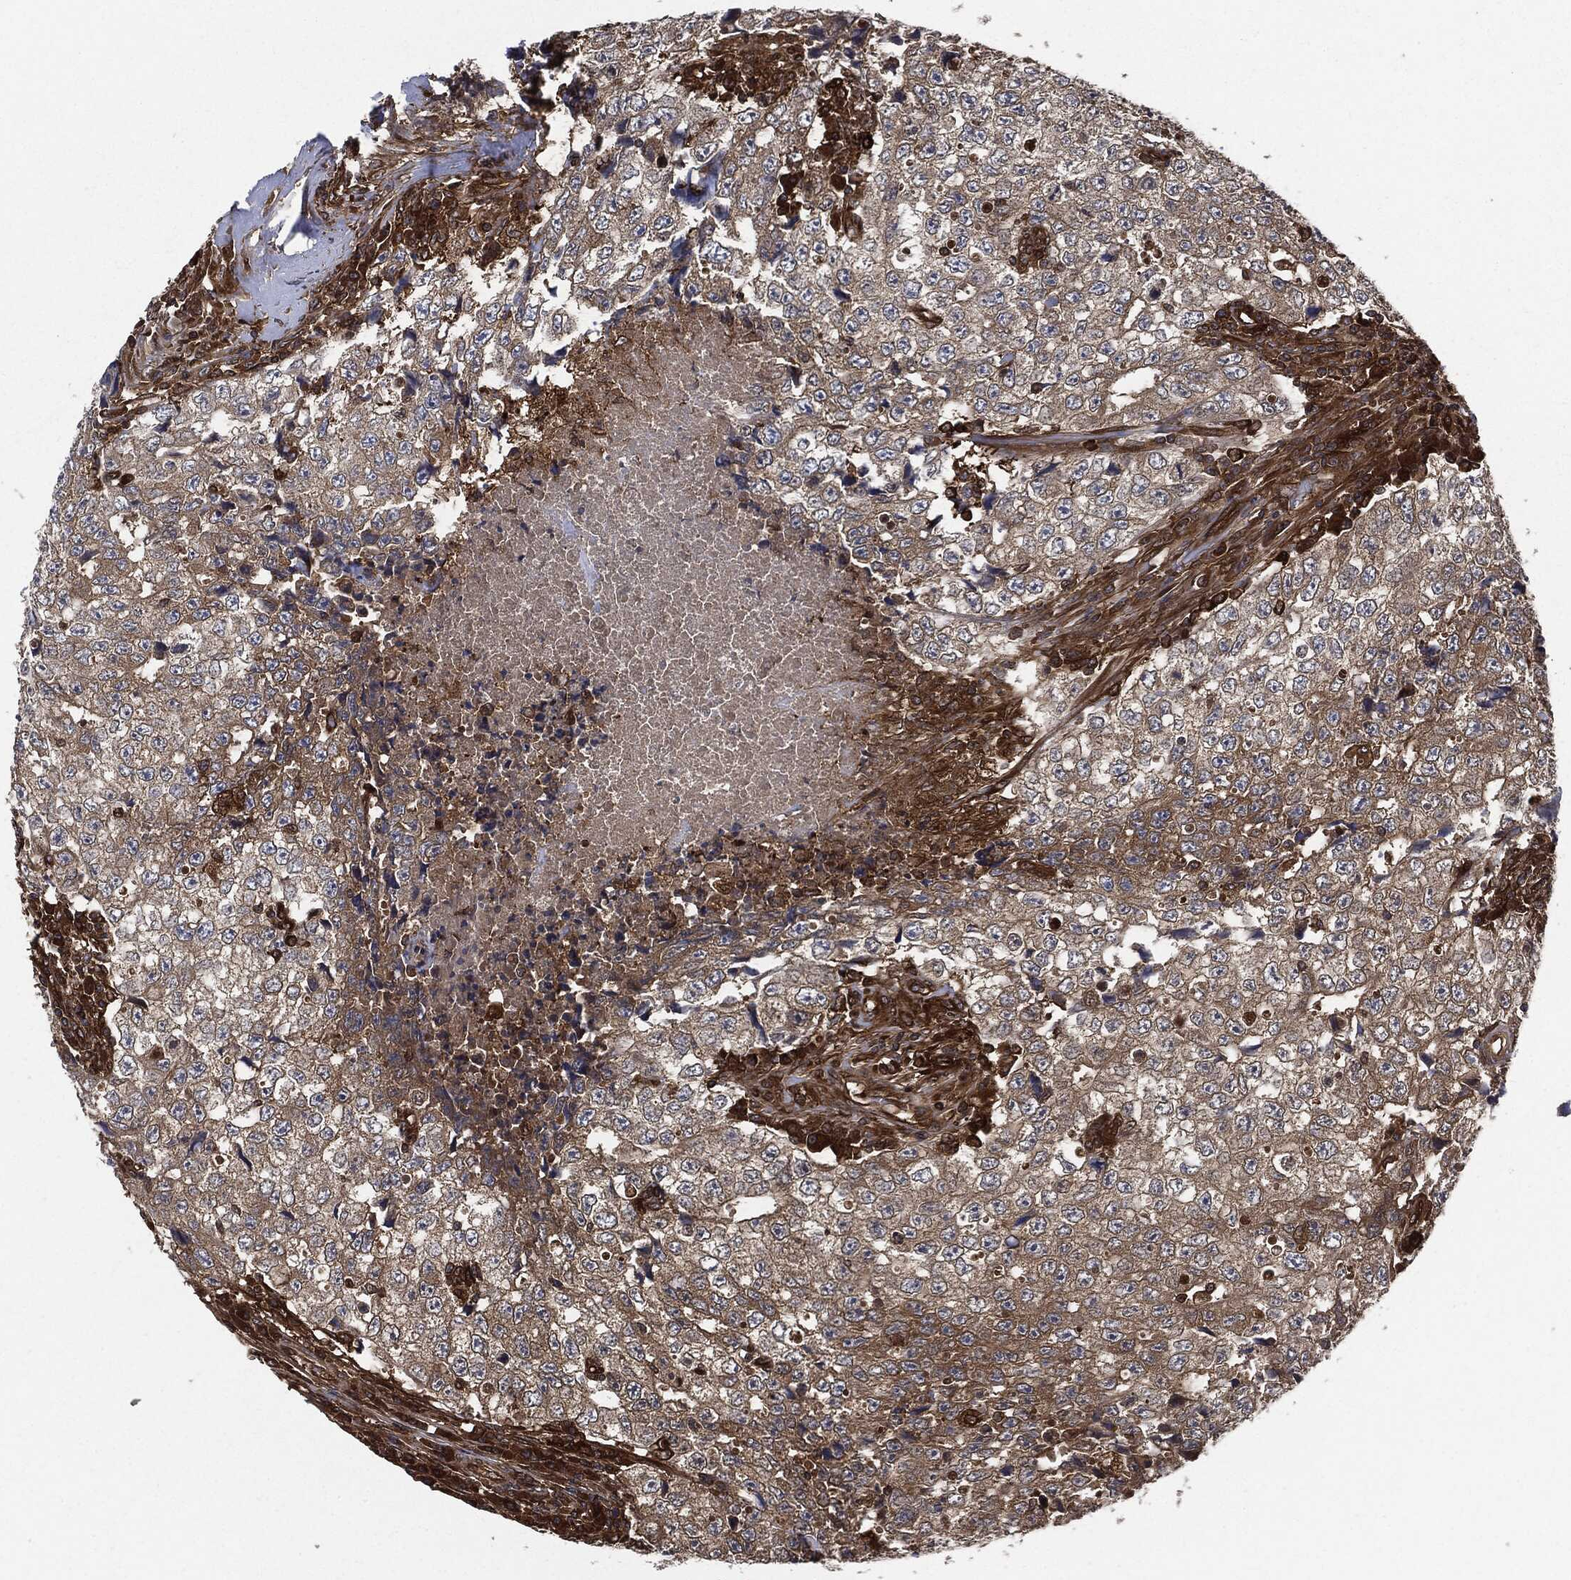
{"staining": {"intensity": "negative", "quantity": "none", "location": "none"}, "tissue": "testis cancer", "cell_type": "Tumor cells", "image_type": "cancer", "snomed": [{"axis": "morphology", "description": "Necrosis, NOS"}, {"axis": "morphology", "description": "Carcinoma, Embryonal, NOS"}, {"axis": "topography", "description": "Testis"}], "caption": "Immunohistochemistry of human testis cancer (embryonal carcinoma) shows no positivity in tumor cells.", "gene": "XPNPEP1", "patient": {"sex": "male", "age": 19}}